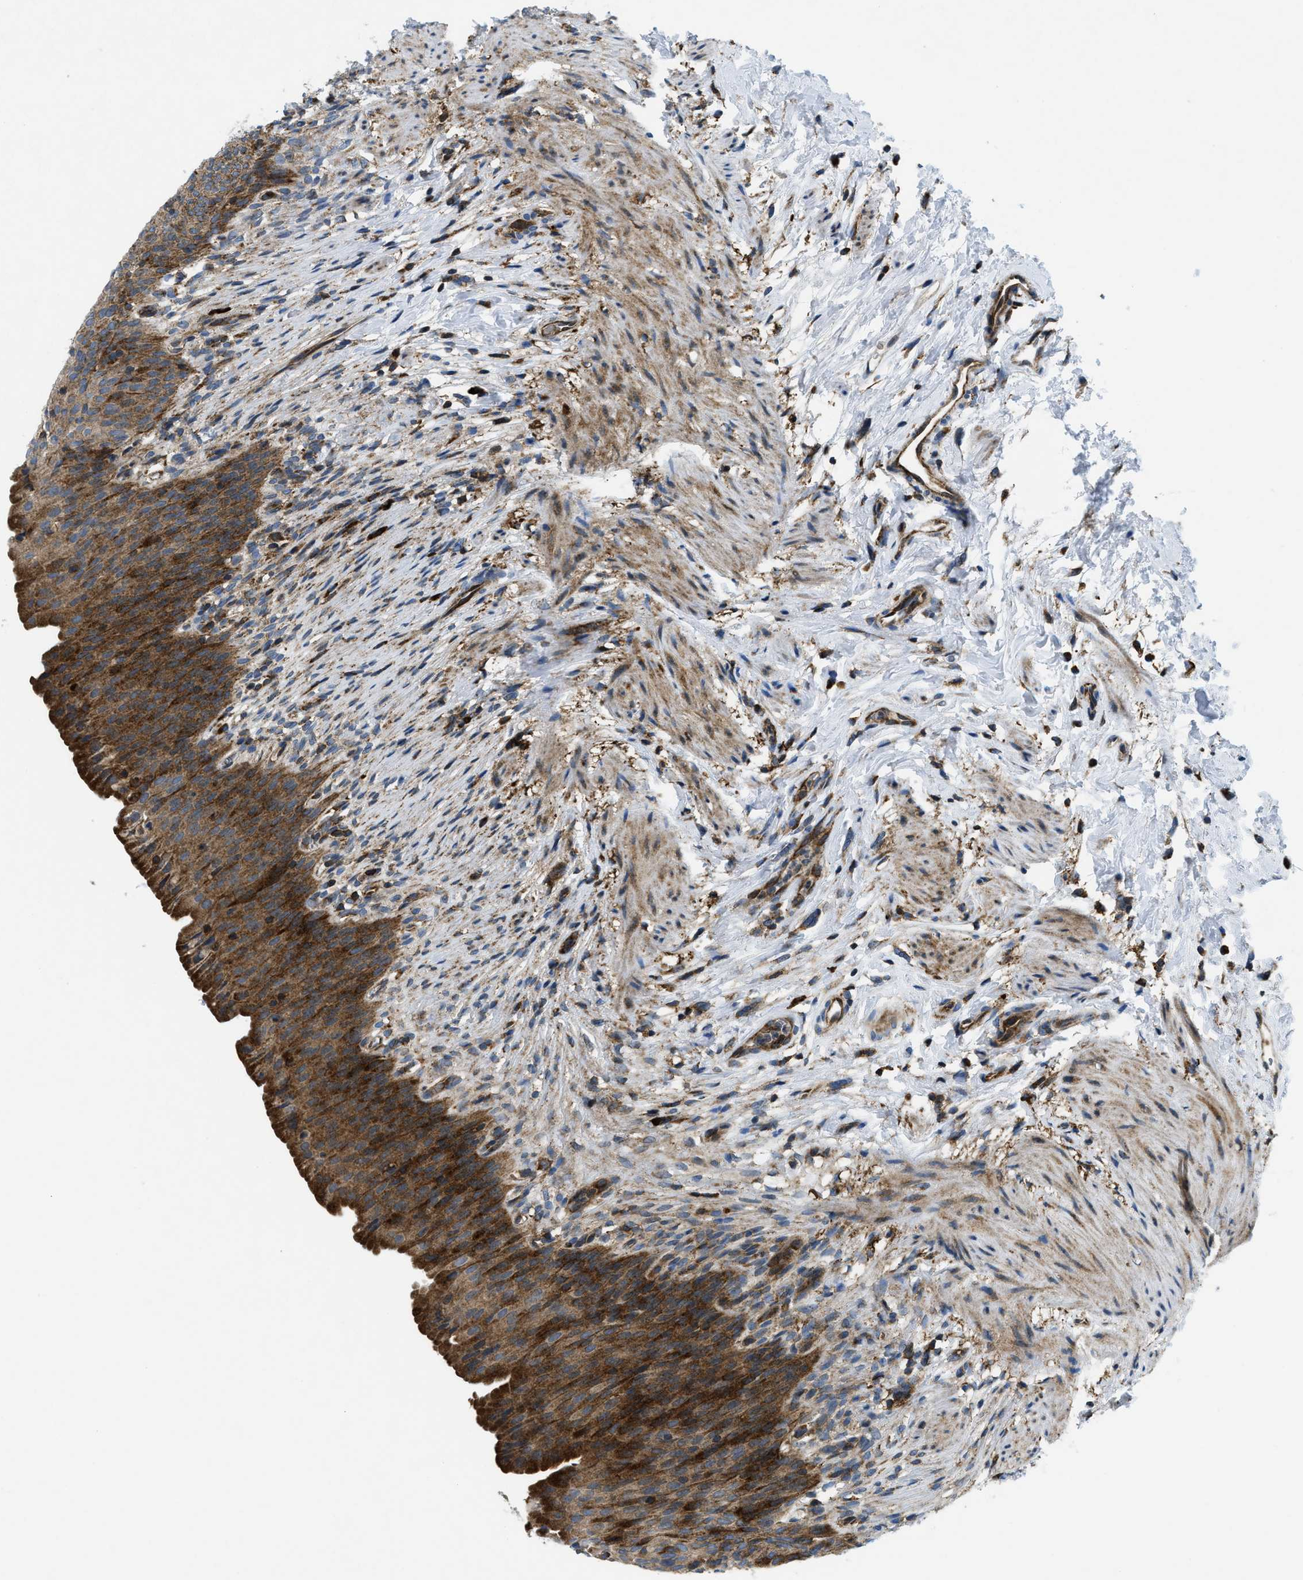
{"staining": {"intensity": "strong", "quantity": "25%-75%", "location": "cytoplasmic/membranous"}, "tissue": "urinary bladder", "cell_type": "Urothelial cells", "image_type": "normal", "snomed": [{"axis": "morphology", "description": "Normal tissue, NOS"}, {"axis": "topography", "description": "Urinary bladder"}], "caption": "IHC histopathology image of unremarkable urinary bladder stained for a protein (brown), which shows high levels of strong cytoplasmic/membranous staining in approximately 25%-75% of urothelial cells.", "gene": "CSPG4", "patient": {"sex": "female", "age": 79}}